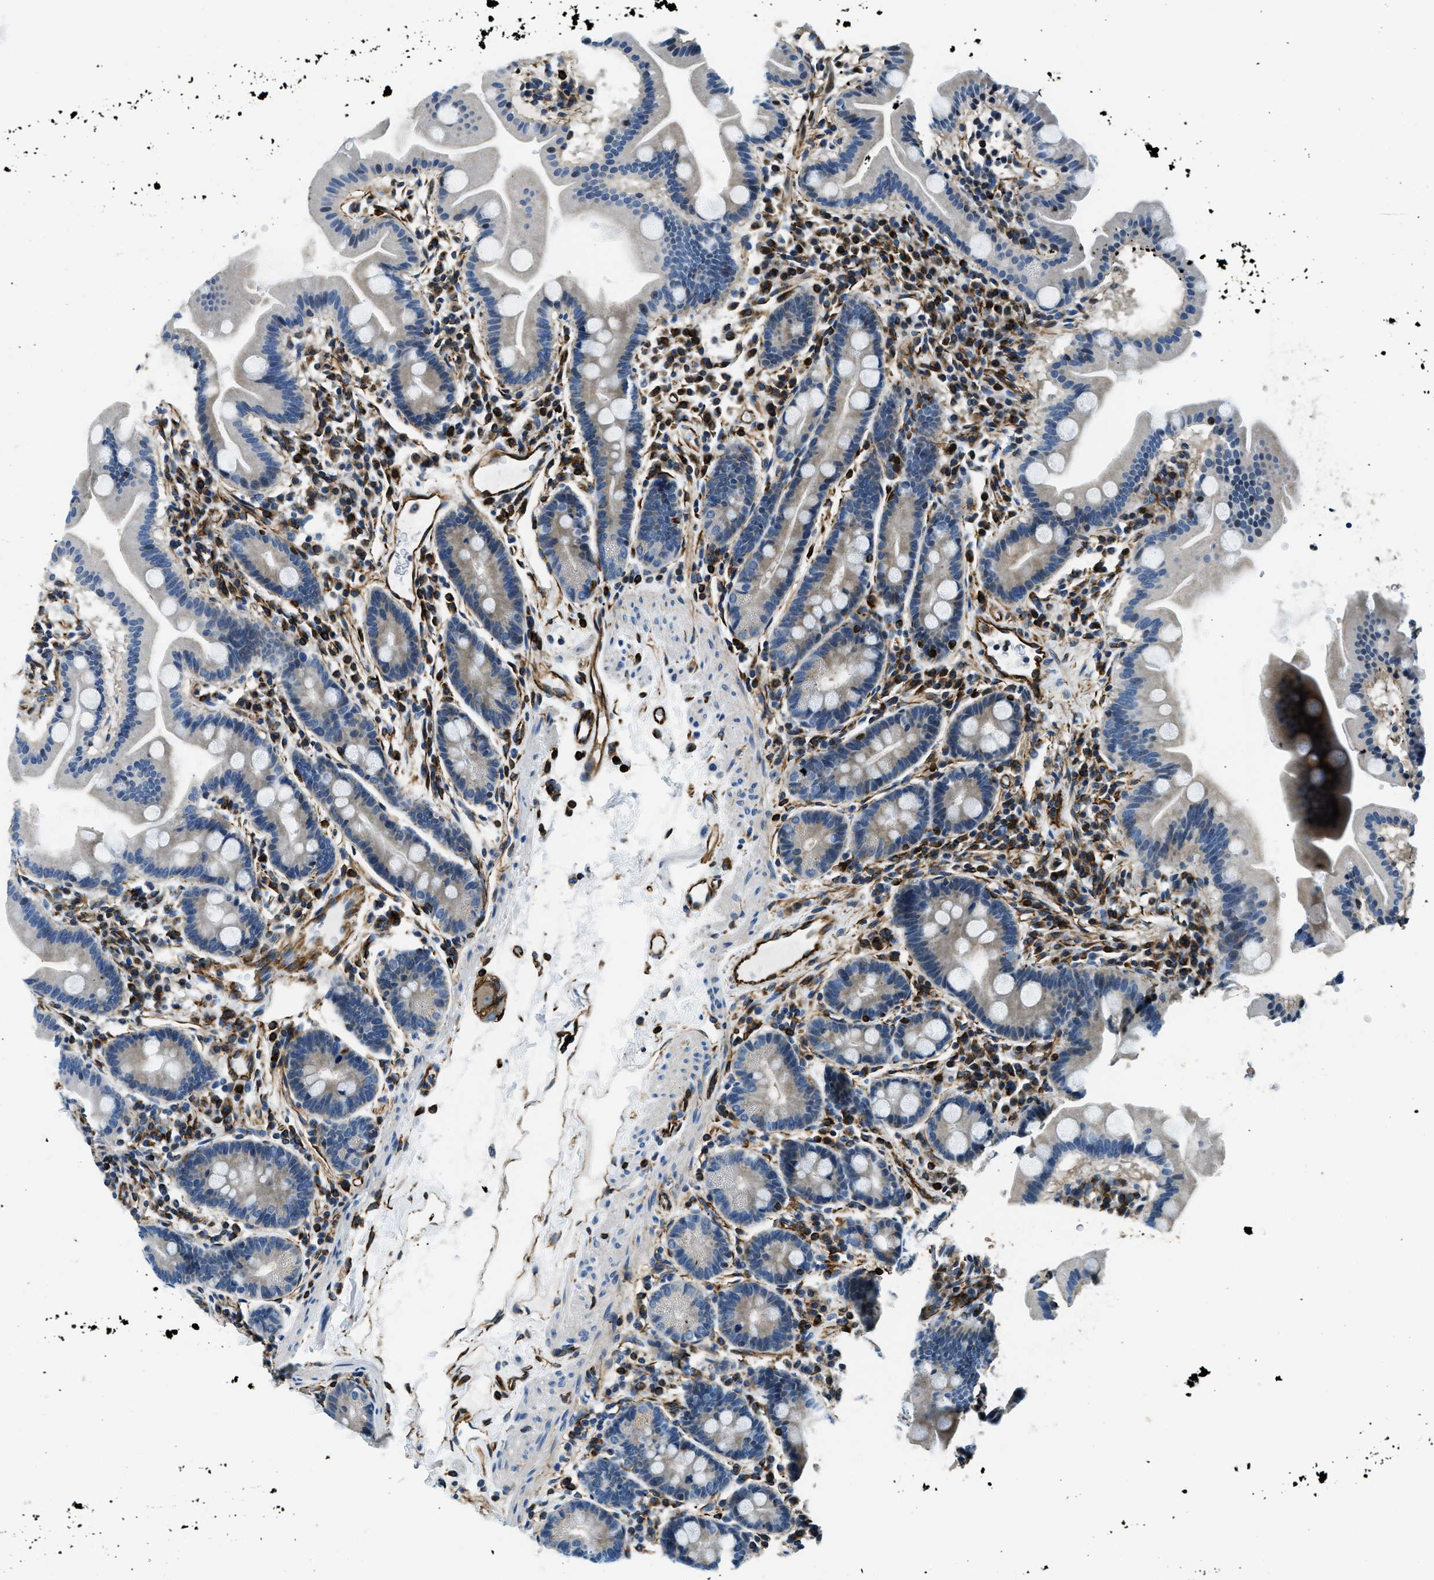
{"staining": {"intensity": "negative", "quantity": "none", "location": "none"}, "tissue": "duodenum", "cell_type": "Glandular cells", "image_type": "normal", "snomed": [{"axis": "morphology", "description": "Normal tissue, NOS"}, {"axis": "topography", "description": "Duodenum"}], "caption": "Immunohistochemistry (IHC) of benign duodenum displays no staining in glandular cells.", "gene": "GNS", "patient": {"sex": "male", "age": 50}}